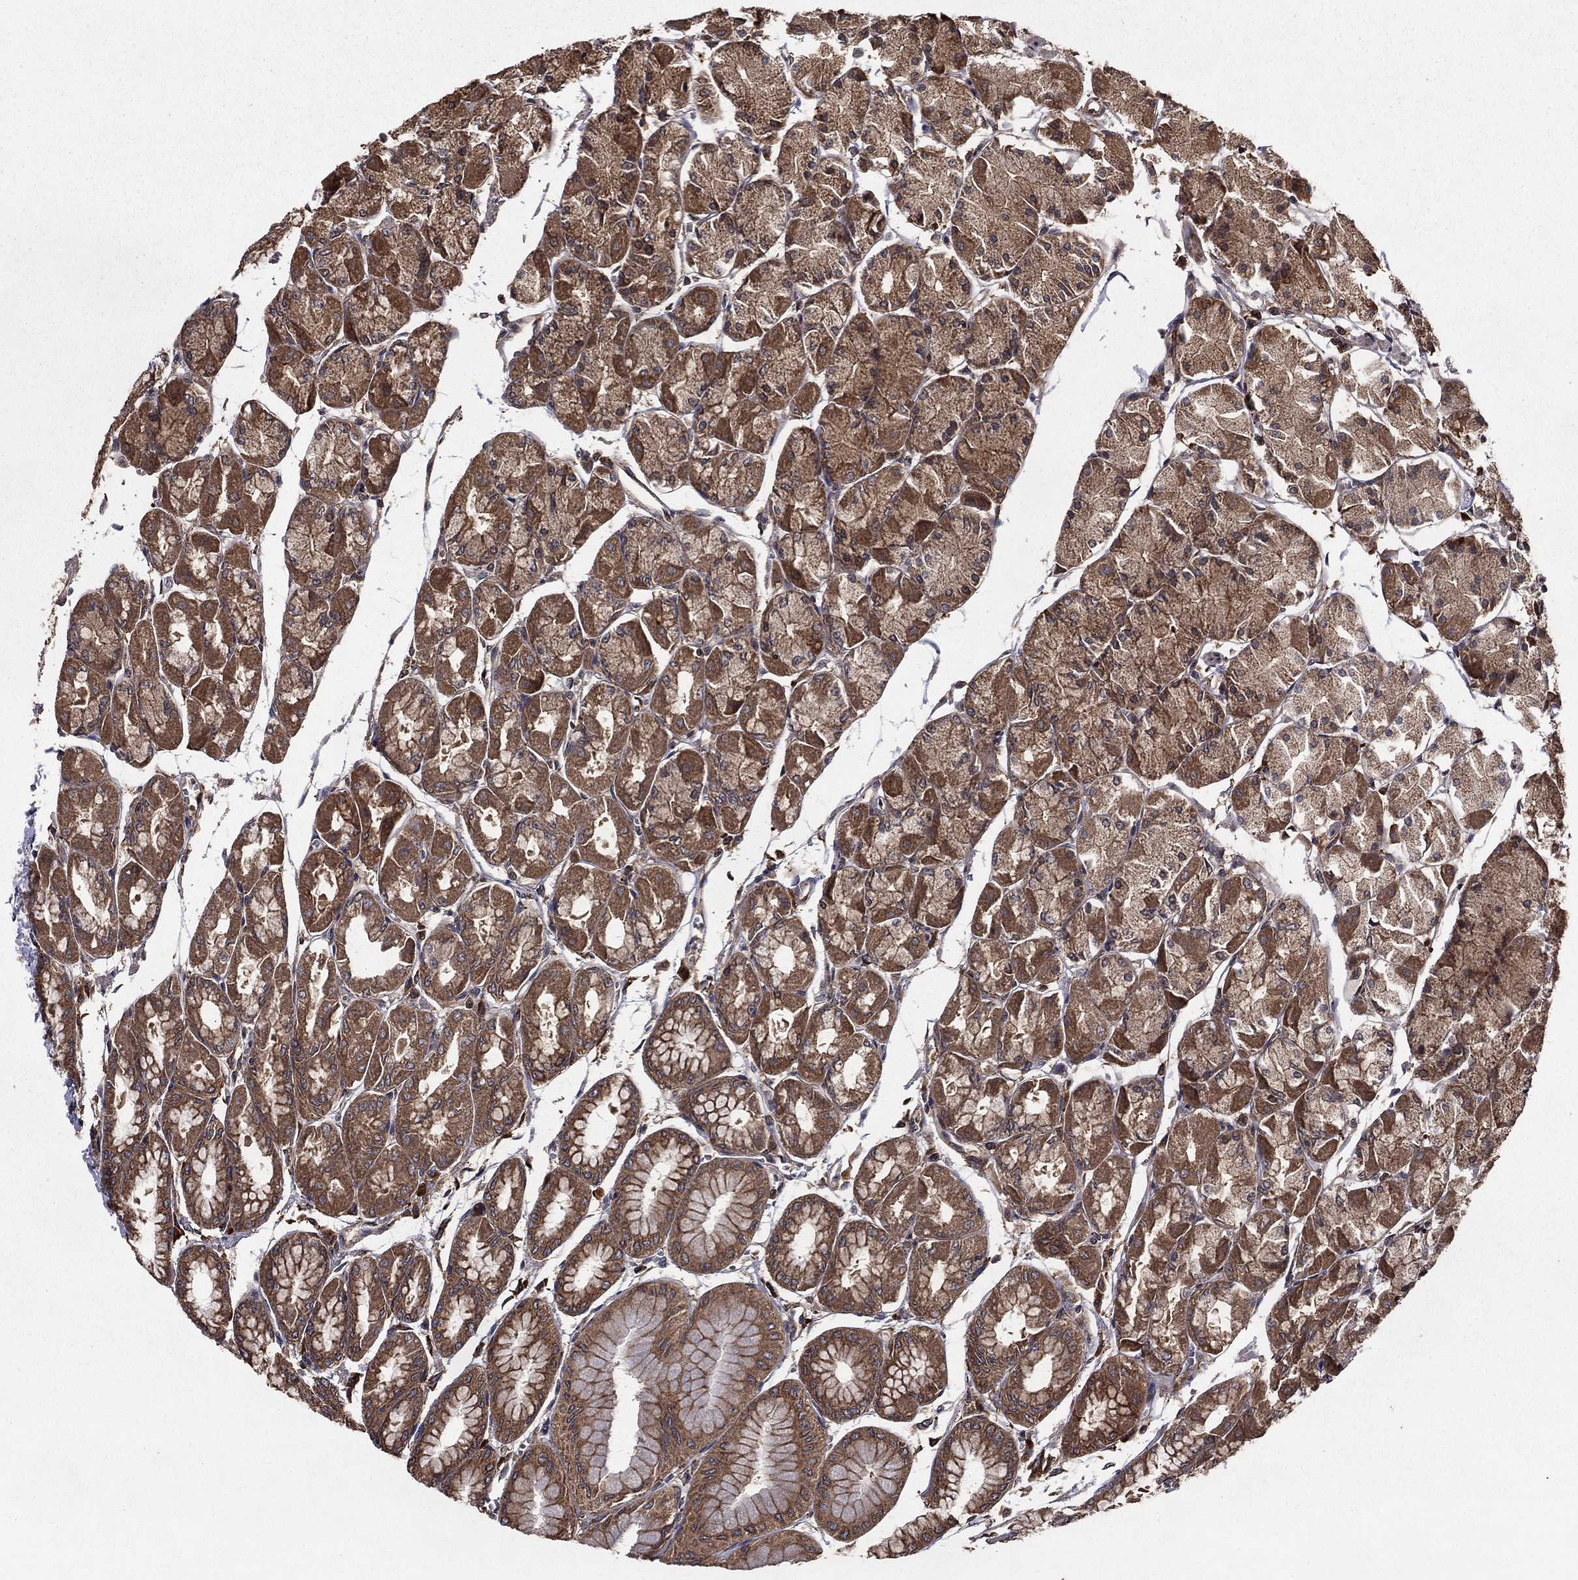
{"staining": {"intensity": "strong", "quantity": "25%-75%", "location": "cytoplasmic/membranous"}, "tissue": "stomach", "cell_type": "Glandular cells", "image_type": "normal", "snomed": [{"axis": "morphology", "description": "Normal tissue, NOS"}, {"axis": "topography", "description": "Stomach, upper"}], "caption": "A high-resolution image shows immunohistochemistry (IHC) staining of unremarkable stomach, which shows strong cytoplasmic/membranous expression in about 25%-75% of glandular cells.", "gene": "BABAM2", "patient": {"sex": "male", "age": 60}}